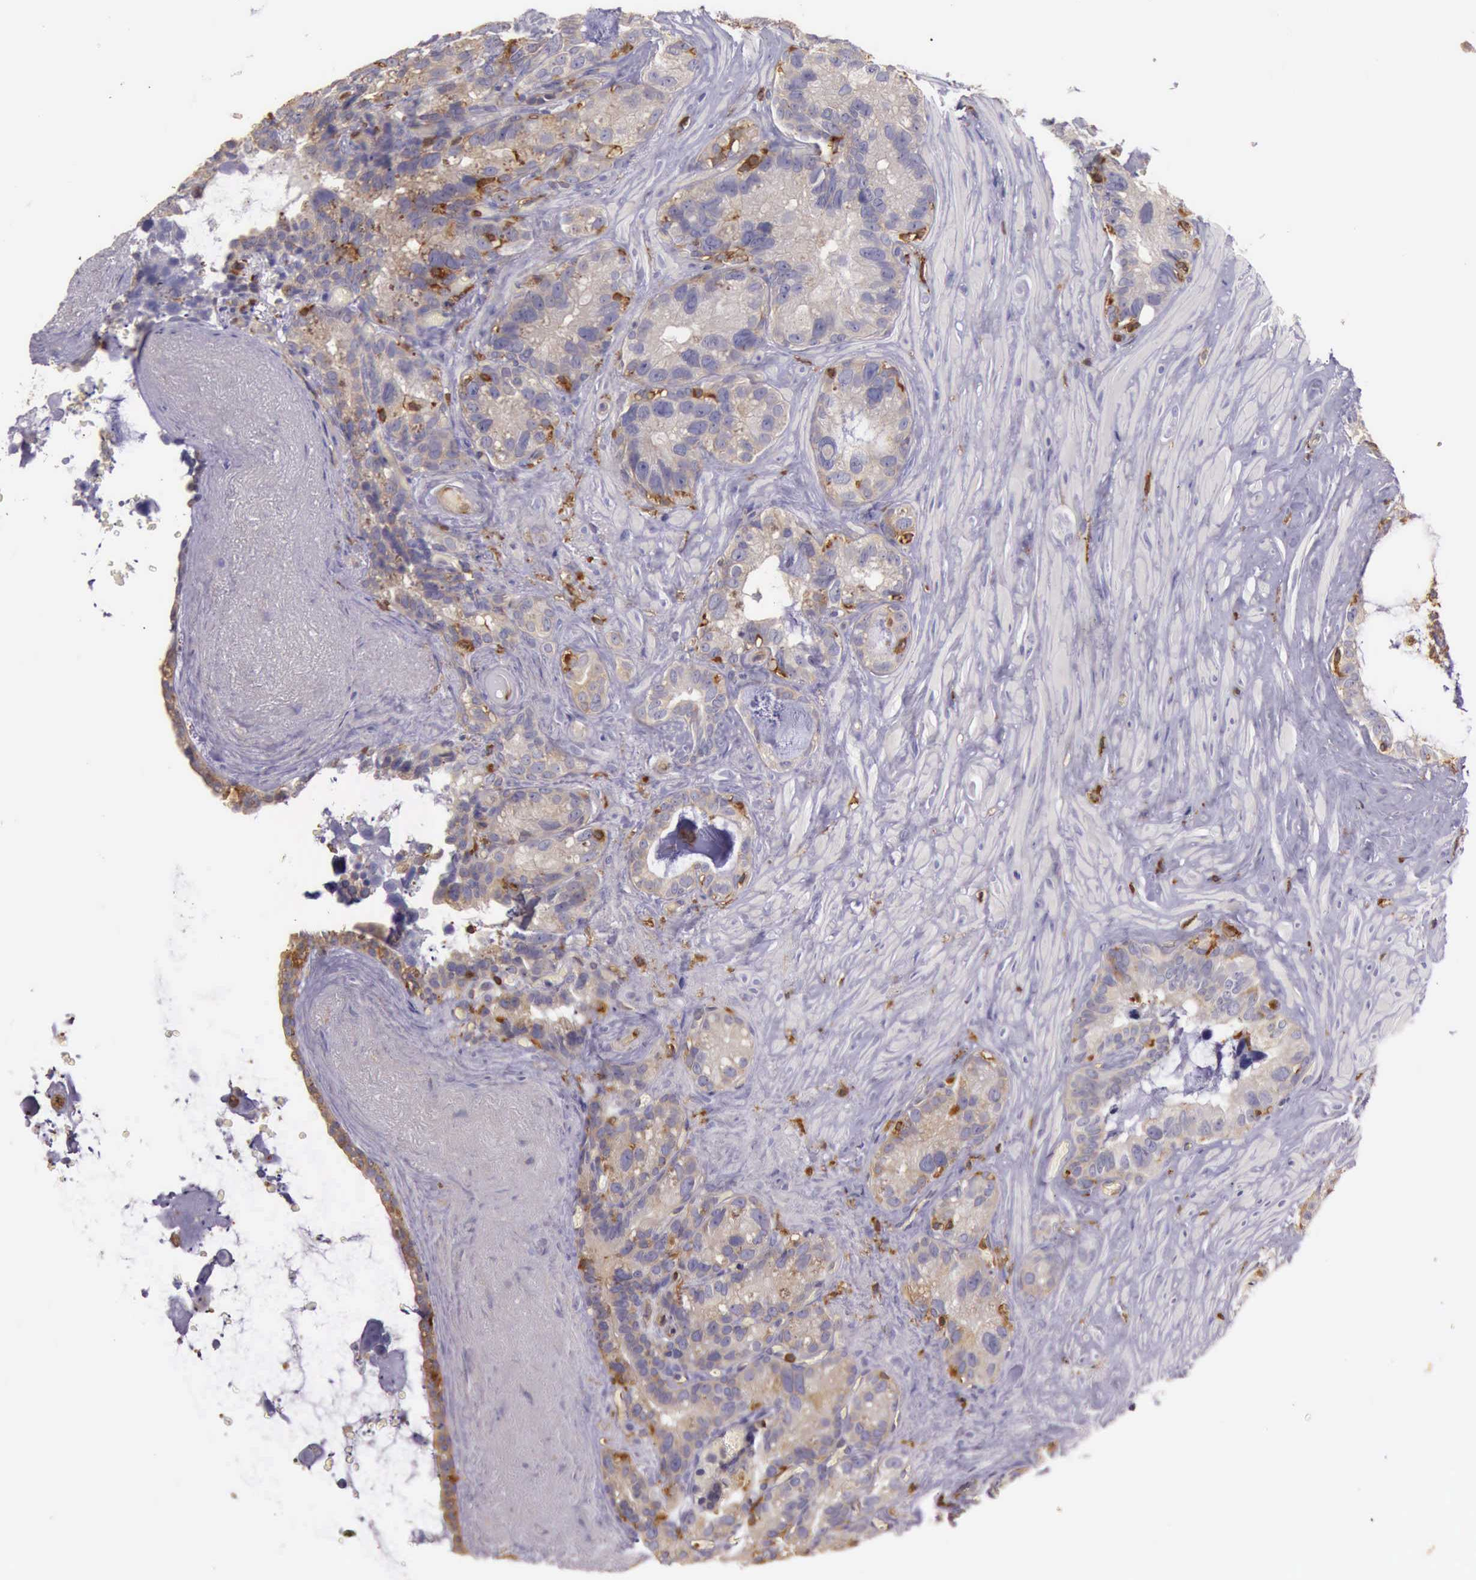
{"staining": {"intensity": "moderate", "quantity": ">75%", "location": "cytoplasmic/membranous"}, "tissue": "seminal vesicle", "cell_type": "Glandular cells", "image_type": "normal", "snomed": [{"axis": "morphology", "description": "Normal tissue, NOS"}, {"axis": "topography", "description": "Seminal veicle"}], "caption": "DAB (3,3'-diaminobenzidine) immunohistochemical staining of benign seminal vesicle reveals moderate cytoplasmic/membranous protein expression in approximately >75% of glandular cells.", "gene": "ARHGAP4", "patient": {"sex": "male", "age": 63}}